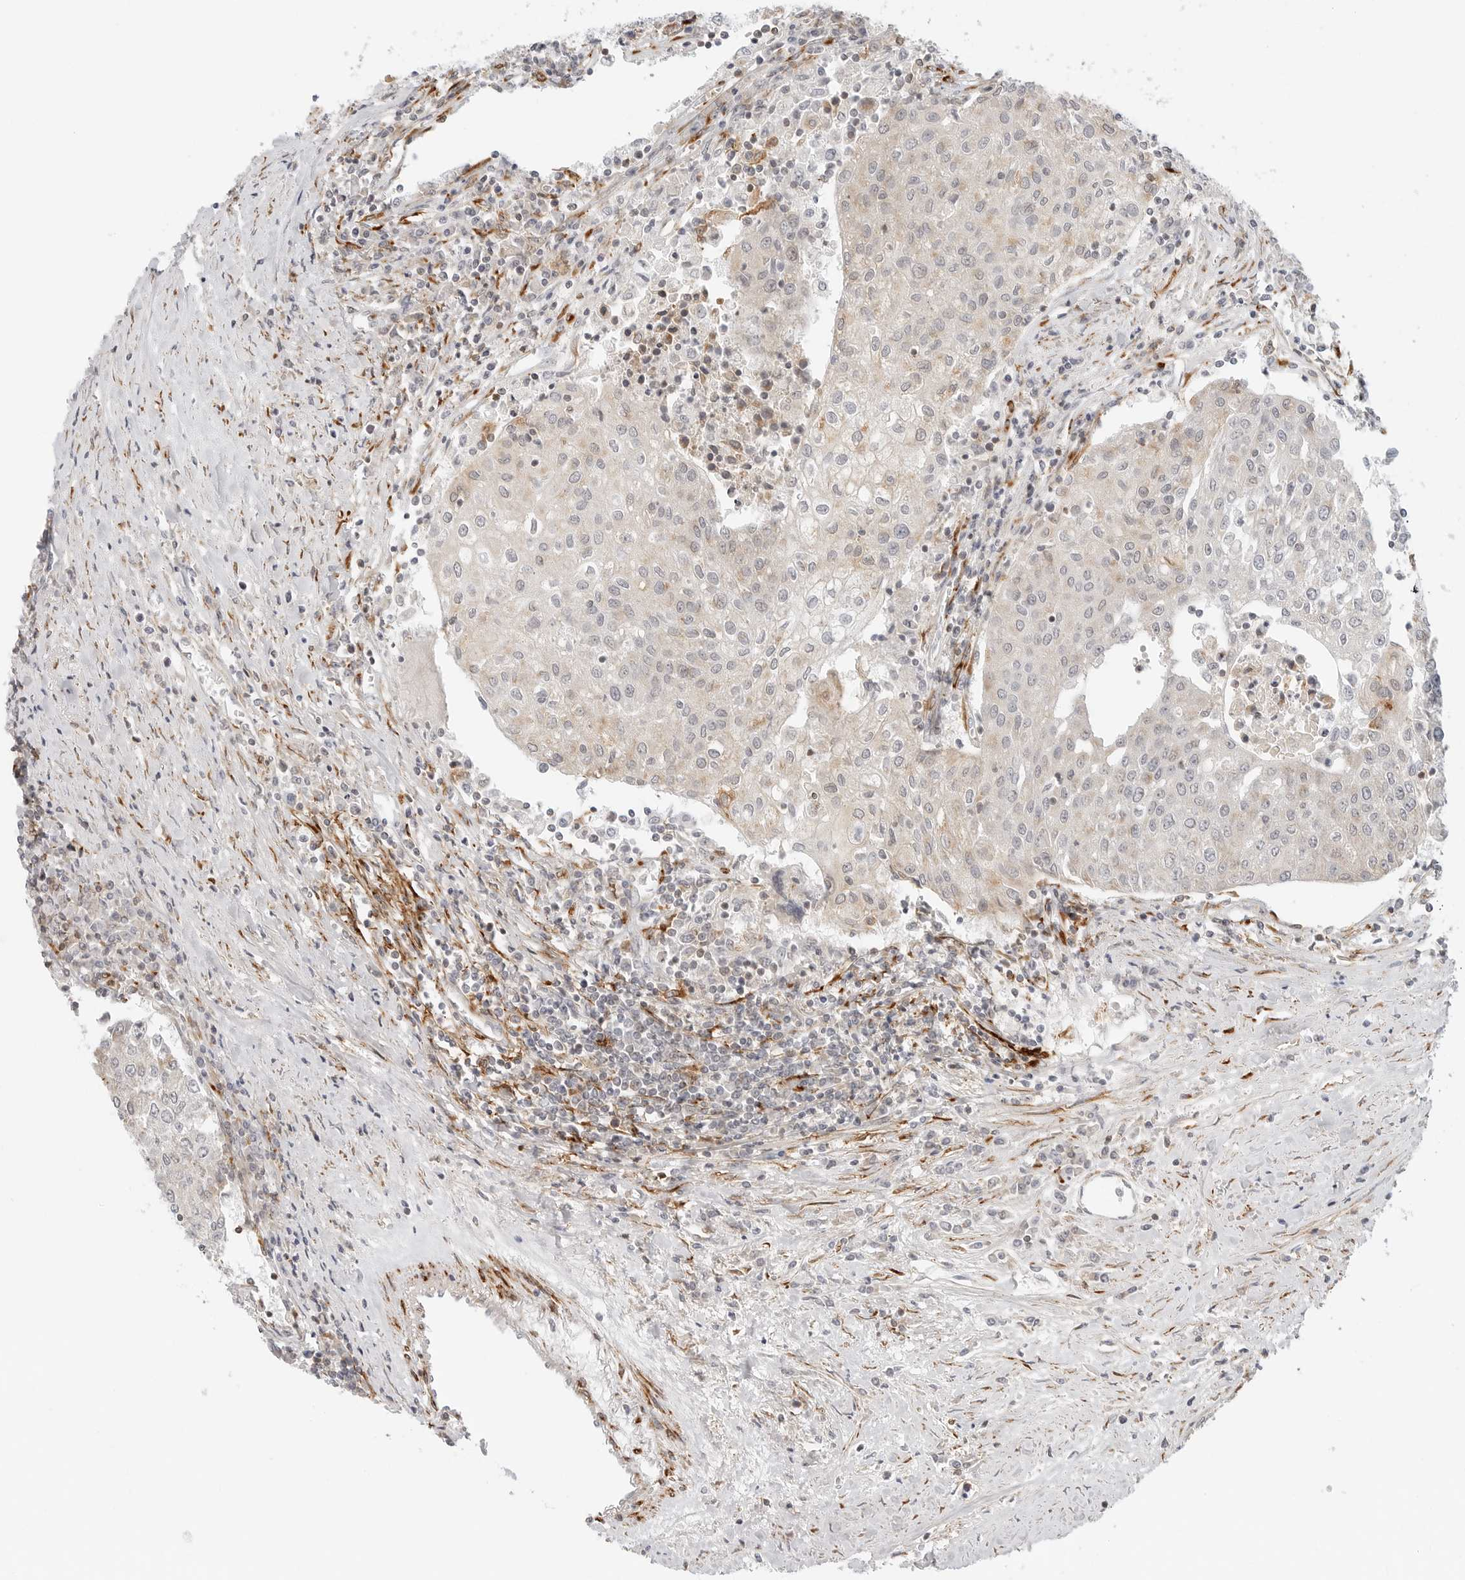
{"staining": {"intensity": "weak", "quantity": "25%-75%", "location": "cytoplasmic/membranous"}, "tissue": "urothelial cancer", "cell_type": "Tumor cells", "image_type": "cancer", "snomed": [{"axis": "morphology", "description": "Urothelial carcinoma, High grade"}, {"axis": "topography", "description": "Urinary bladder"}], "caption": "Immunohistochemistry histopathology image of human urothelial cancer stained for a protein (brown), which demonstrates low levels of weak cytoplasmic/membranous expression in approximately 25%-75% of tumor cells.", "gene": "C1QTNF1", "patient": {"sex": "female", "age": 85}}